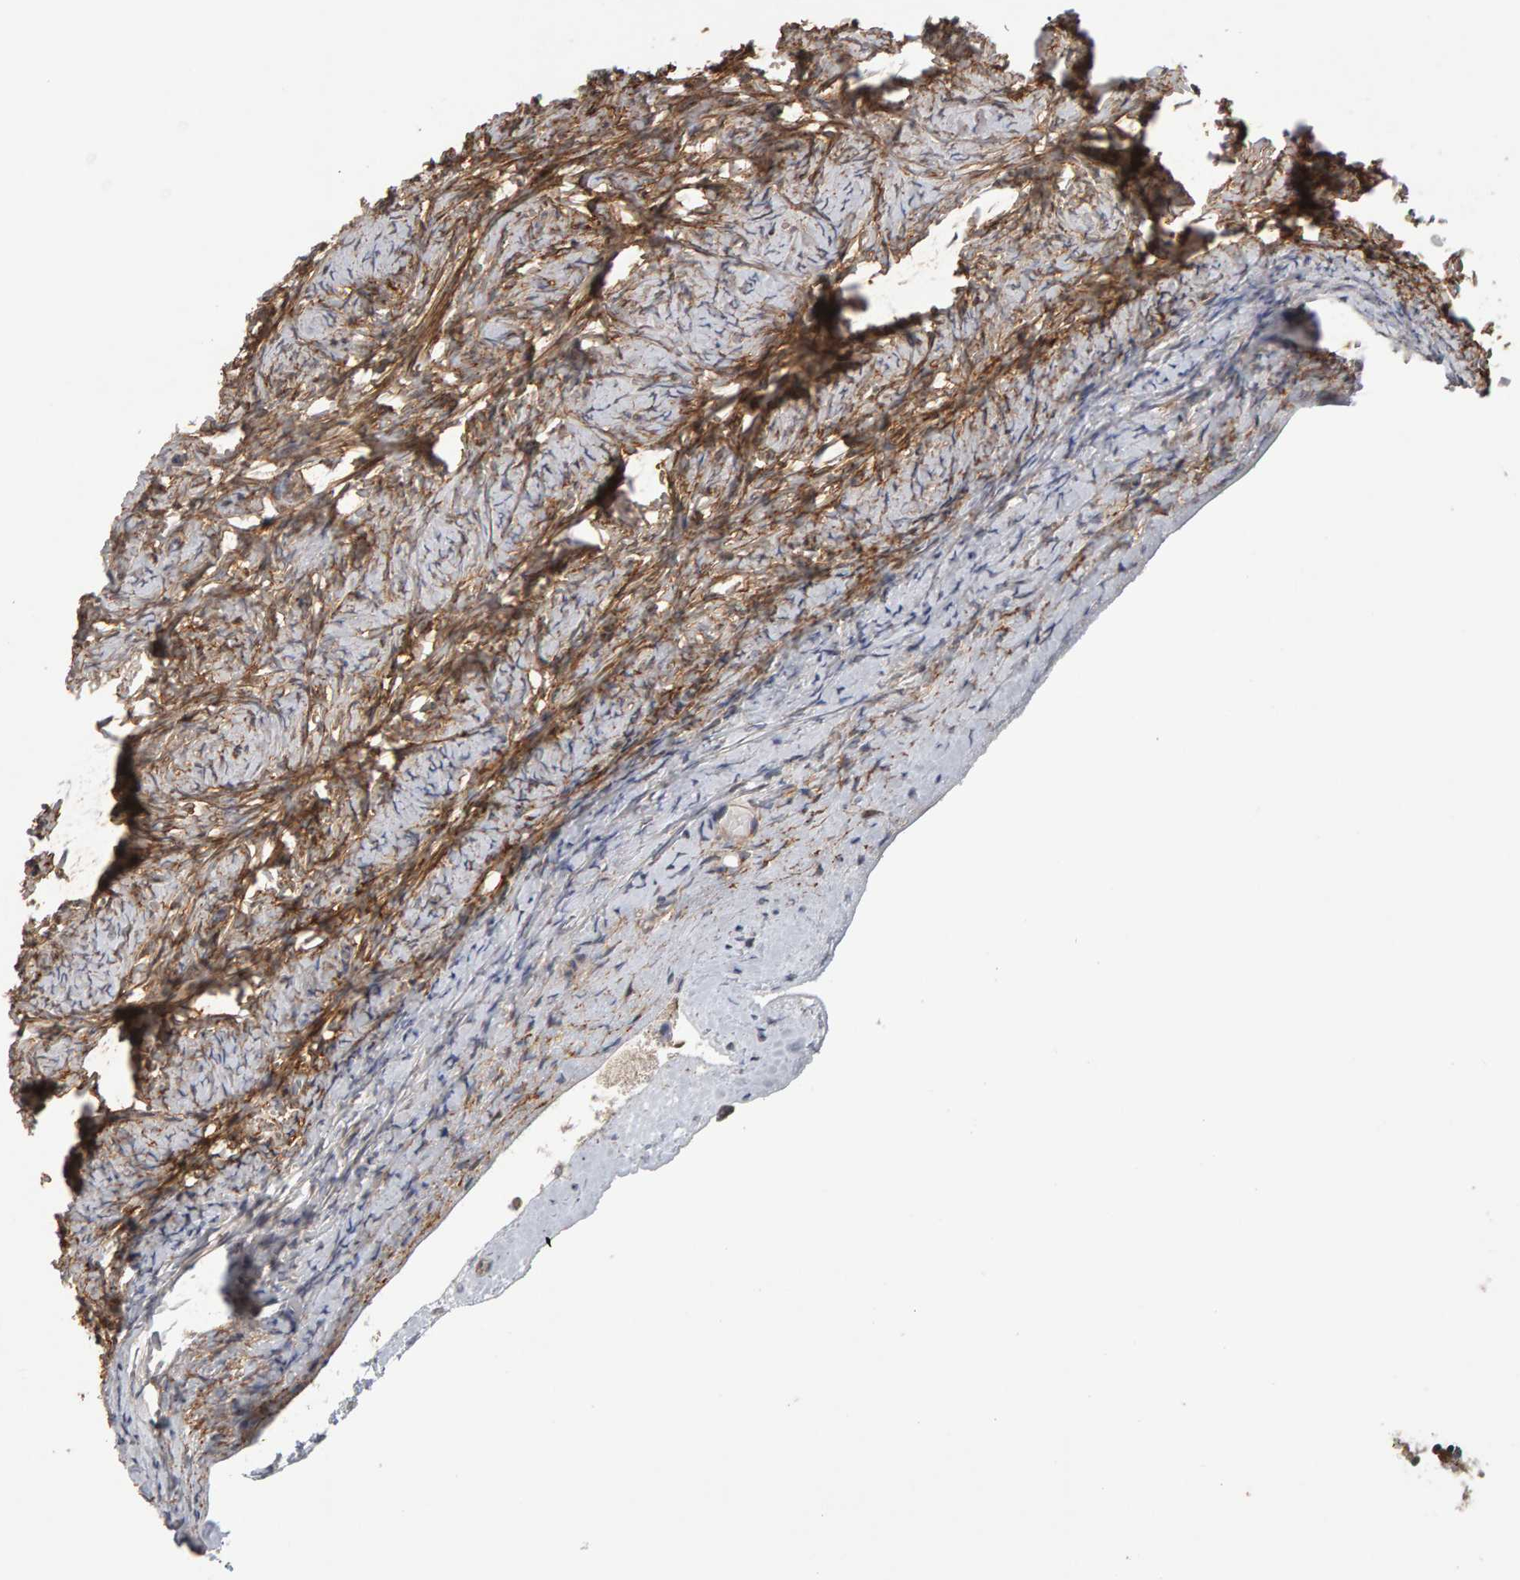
{"staining": {"intensity": "strong", "quantity": ">75%", "location": "cytoplasmic/membranous"}, "tissue": "ovary", "cell_type": "Ovarian stroma cells", "image_type": "normal", "snomed": [{"axis": "morphology", "description": "Normal tissue, NOS"}, {"axis": "topography", "description": "Ovary"}], "caption": "Strong cytoplasmic/membranous protein positivity is present in about >75% of ovarian stroma cells in ovary. (DAB IHC with brightfield microscopy, high magnification).", "gene": "CDCA5", "patient": {"sex": "female", "age": 27}}